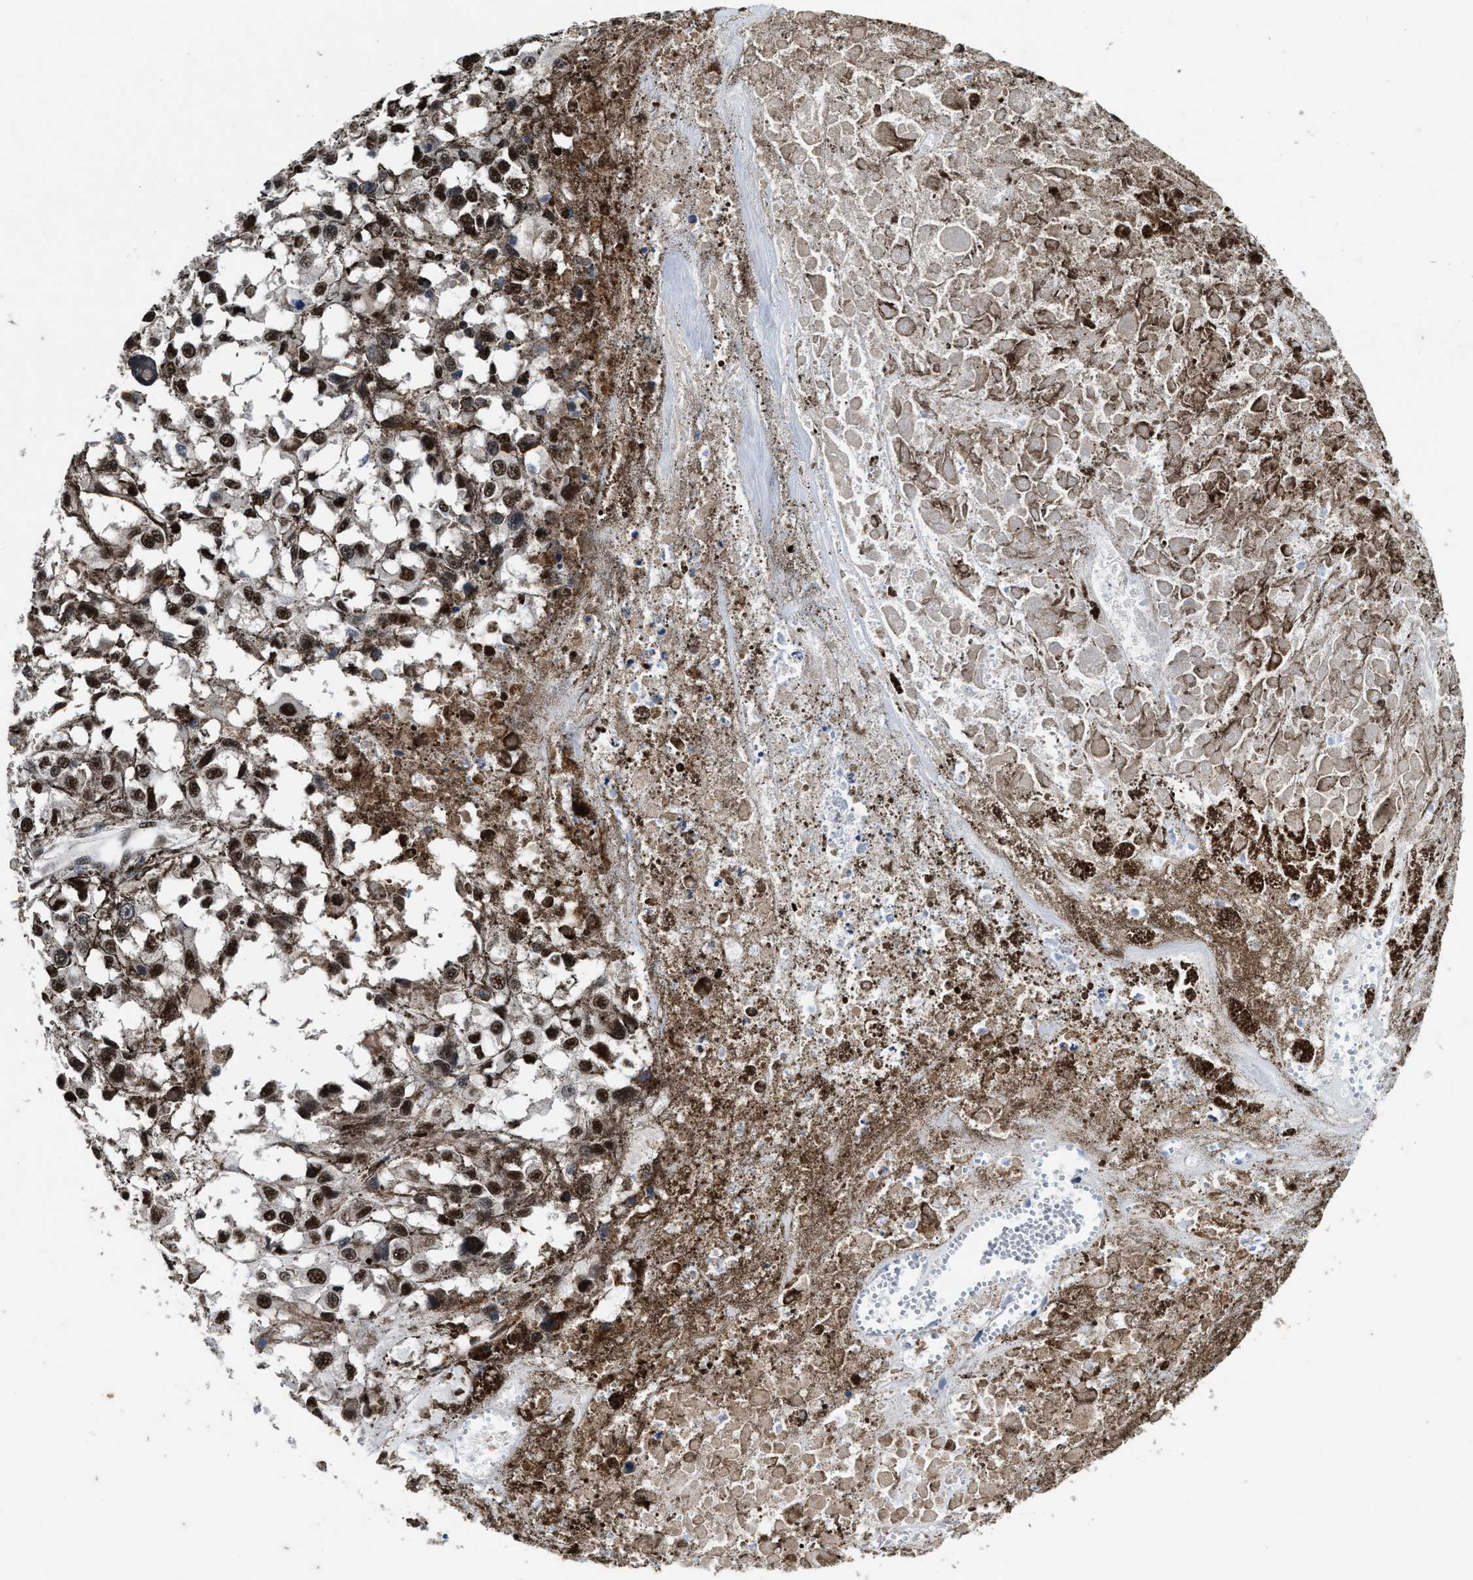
{"staining": {"intensity": "strong", "quantity": ">75%", "location": "nuclear"}, "tissue": "melanoma", "cell_type": "Tumor cells", "image_type": "cancer", "snomed": [{"axis": "morphology", "description": "Malignant melanoma, Metastatic site"}, {"axis": "topography", "description": "Lymph node"}], "caption": "Malignant melanoma (metastatic site) stained with DAB (3,3'-diaminobenzidine) immunohistochemistry (IHC) reveals high levels of strong nuclear expression in about >75% of tumor cells.", "gene": "USP16", "patient": {"sex": "male", "age": 59}}